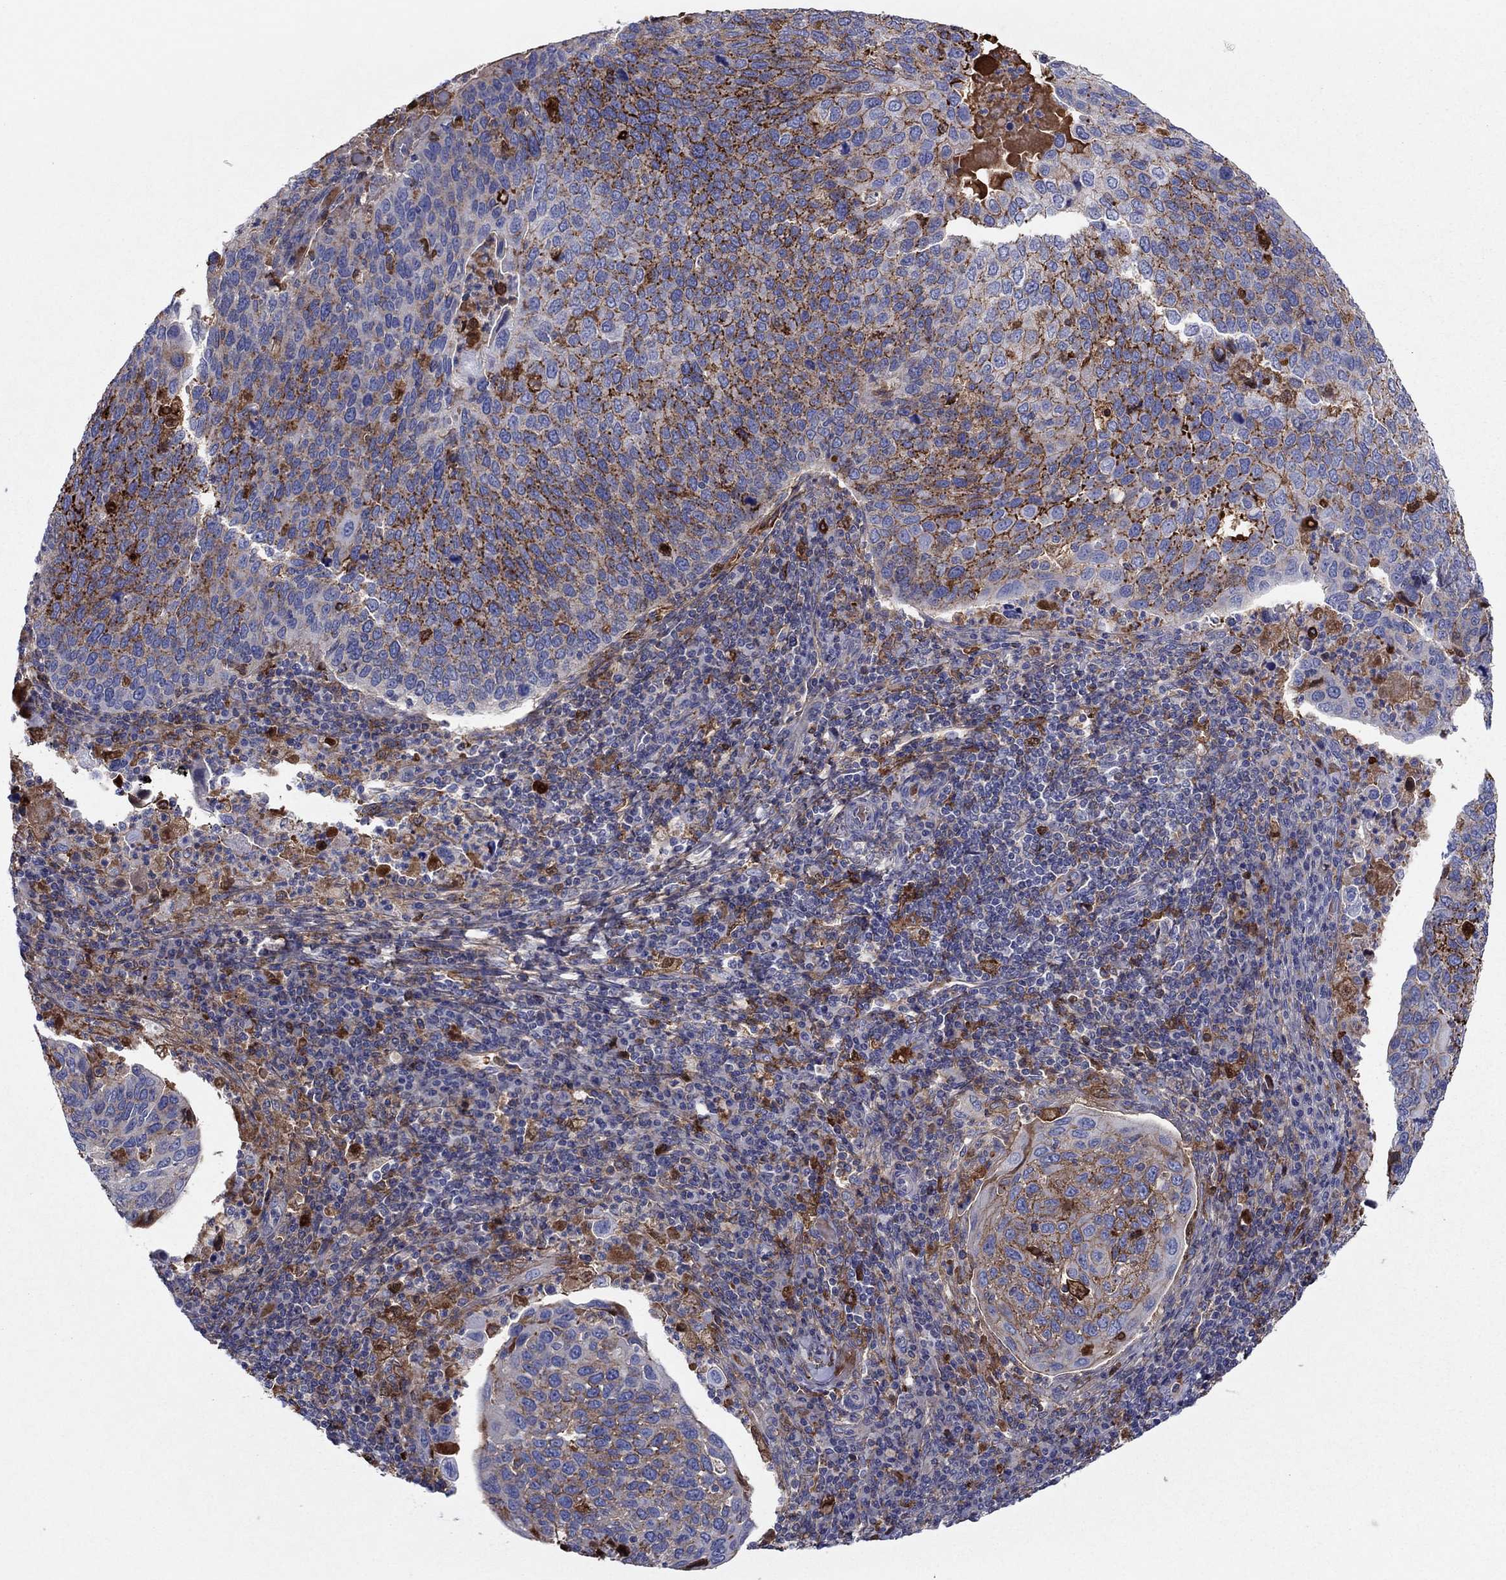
{"staining": {"intensity": "strong", "quantity": "25%-75%", "location": "cytoplasmic/membranous"}, "tissue": "cervical cancer", "cell_type": "Tumor cells", "image_type": "cancer", "snomed": [{"axis": "morphology", "description": "Squamous cell carcinoma, NOS"}, {"axis": "topography", "description": "Cervix"}], "caption": "The image reveals a brown stain indicating the presence of a protein in the cytoplasmic/membranous of tumor cells in squamous cell carcinoma (cervical).", "gene": "HPX", "patient": {"sex": "female", "age": 54}}